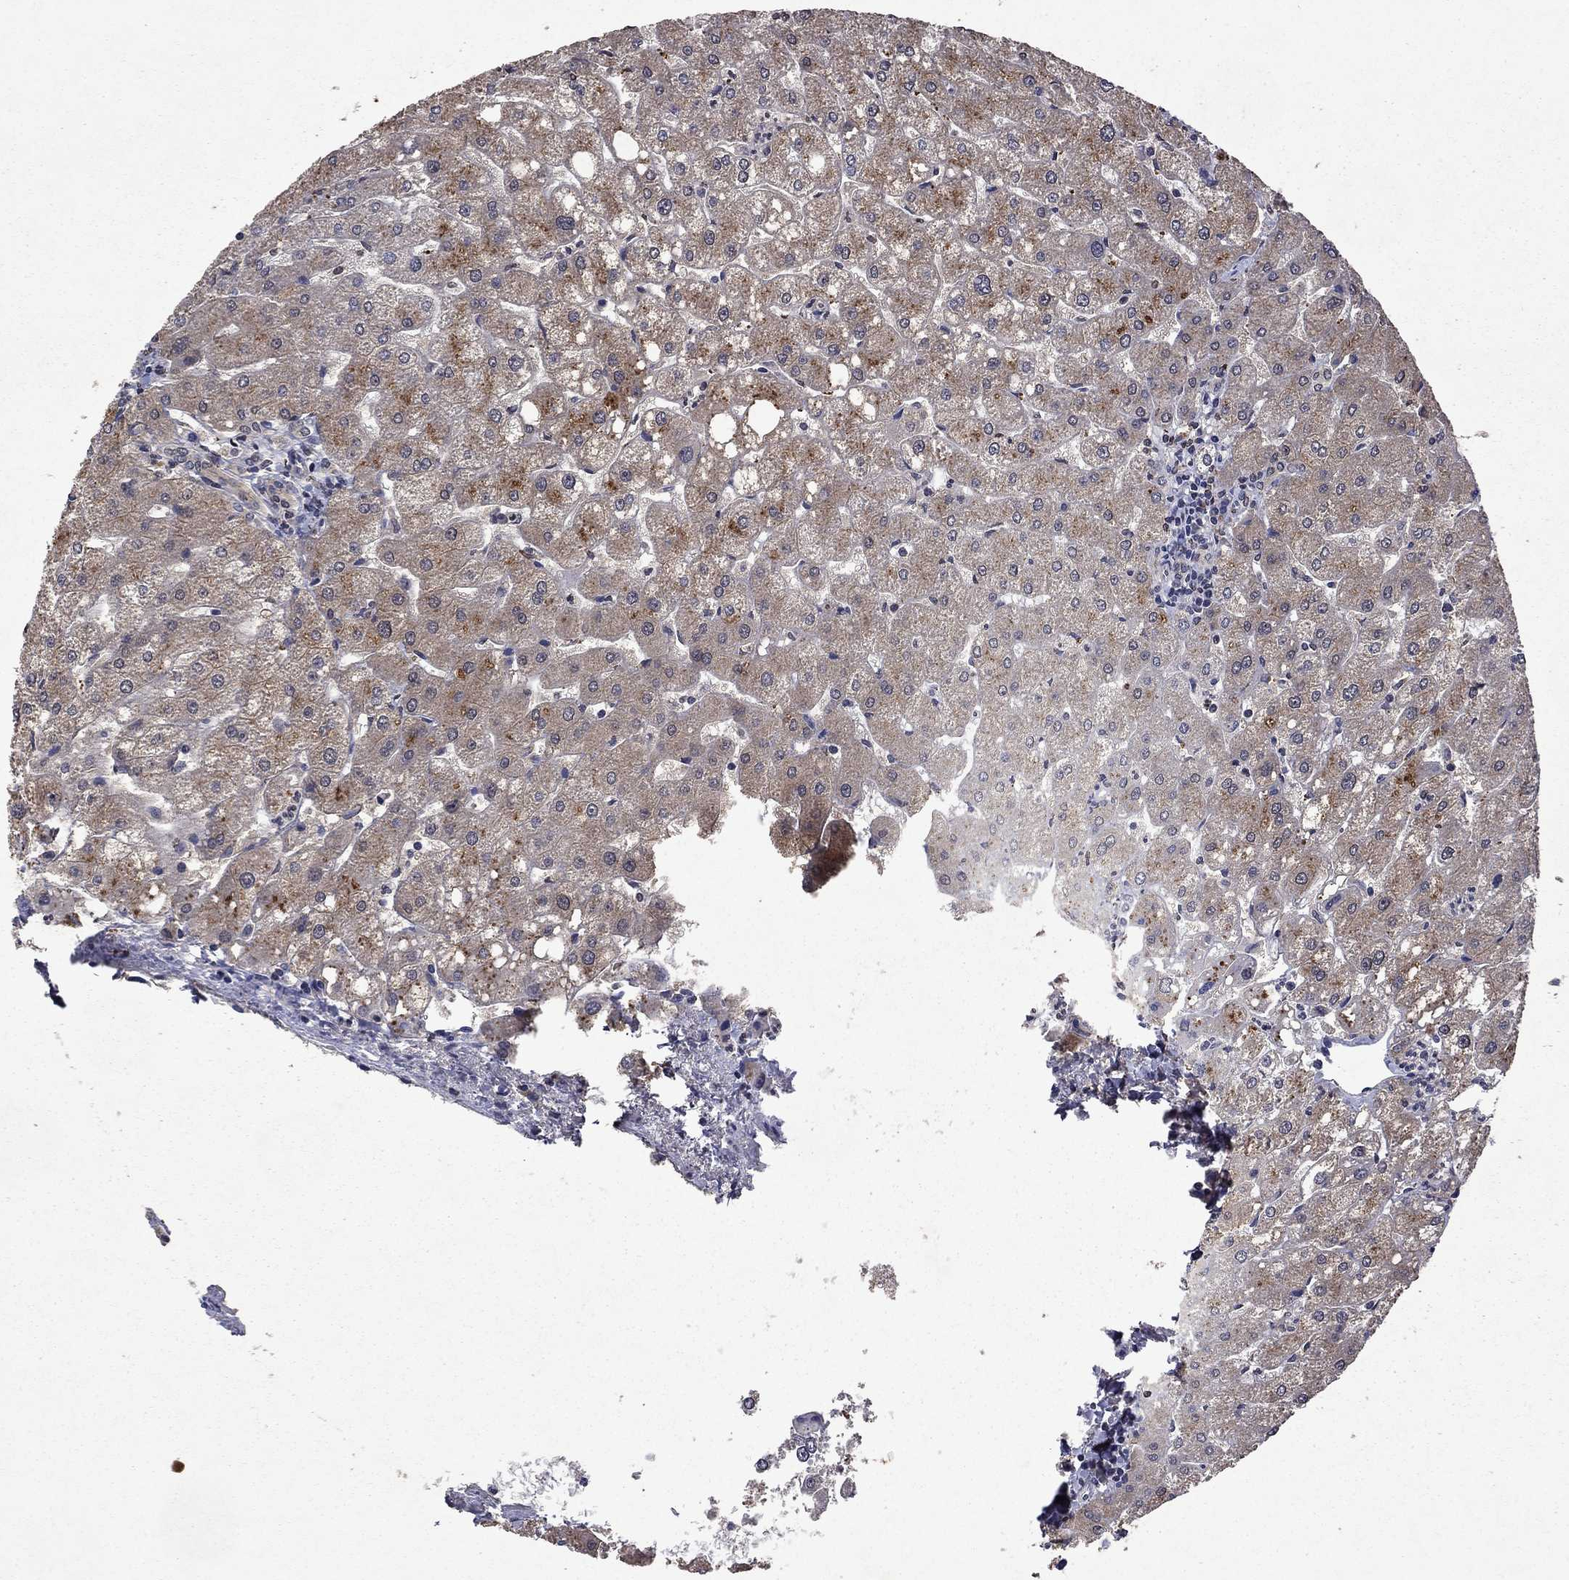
{"staining": {"intensity": "weak", "quantity": ">75%", "location": "cytoplasmic/membranous"}, "tissue": "liver", "cell_type": "Cholangiocytes", "image_type": "normal", "snomed": [{"axis": "morphology", "description": "Normal tissue, NOS"}, {"axis": "topography", "description": "Liver"}], "caption": "A brown stain highlights weak cytoplasmic/membranous staining of a protein in cholangiocytes of unremarkable human liver.", "gene": "TTC38", "patient": {"sex": "male", "age": 67}}